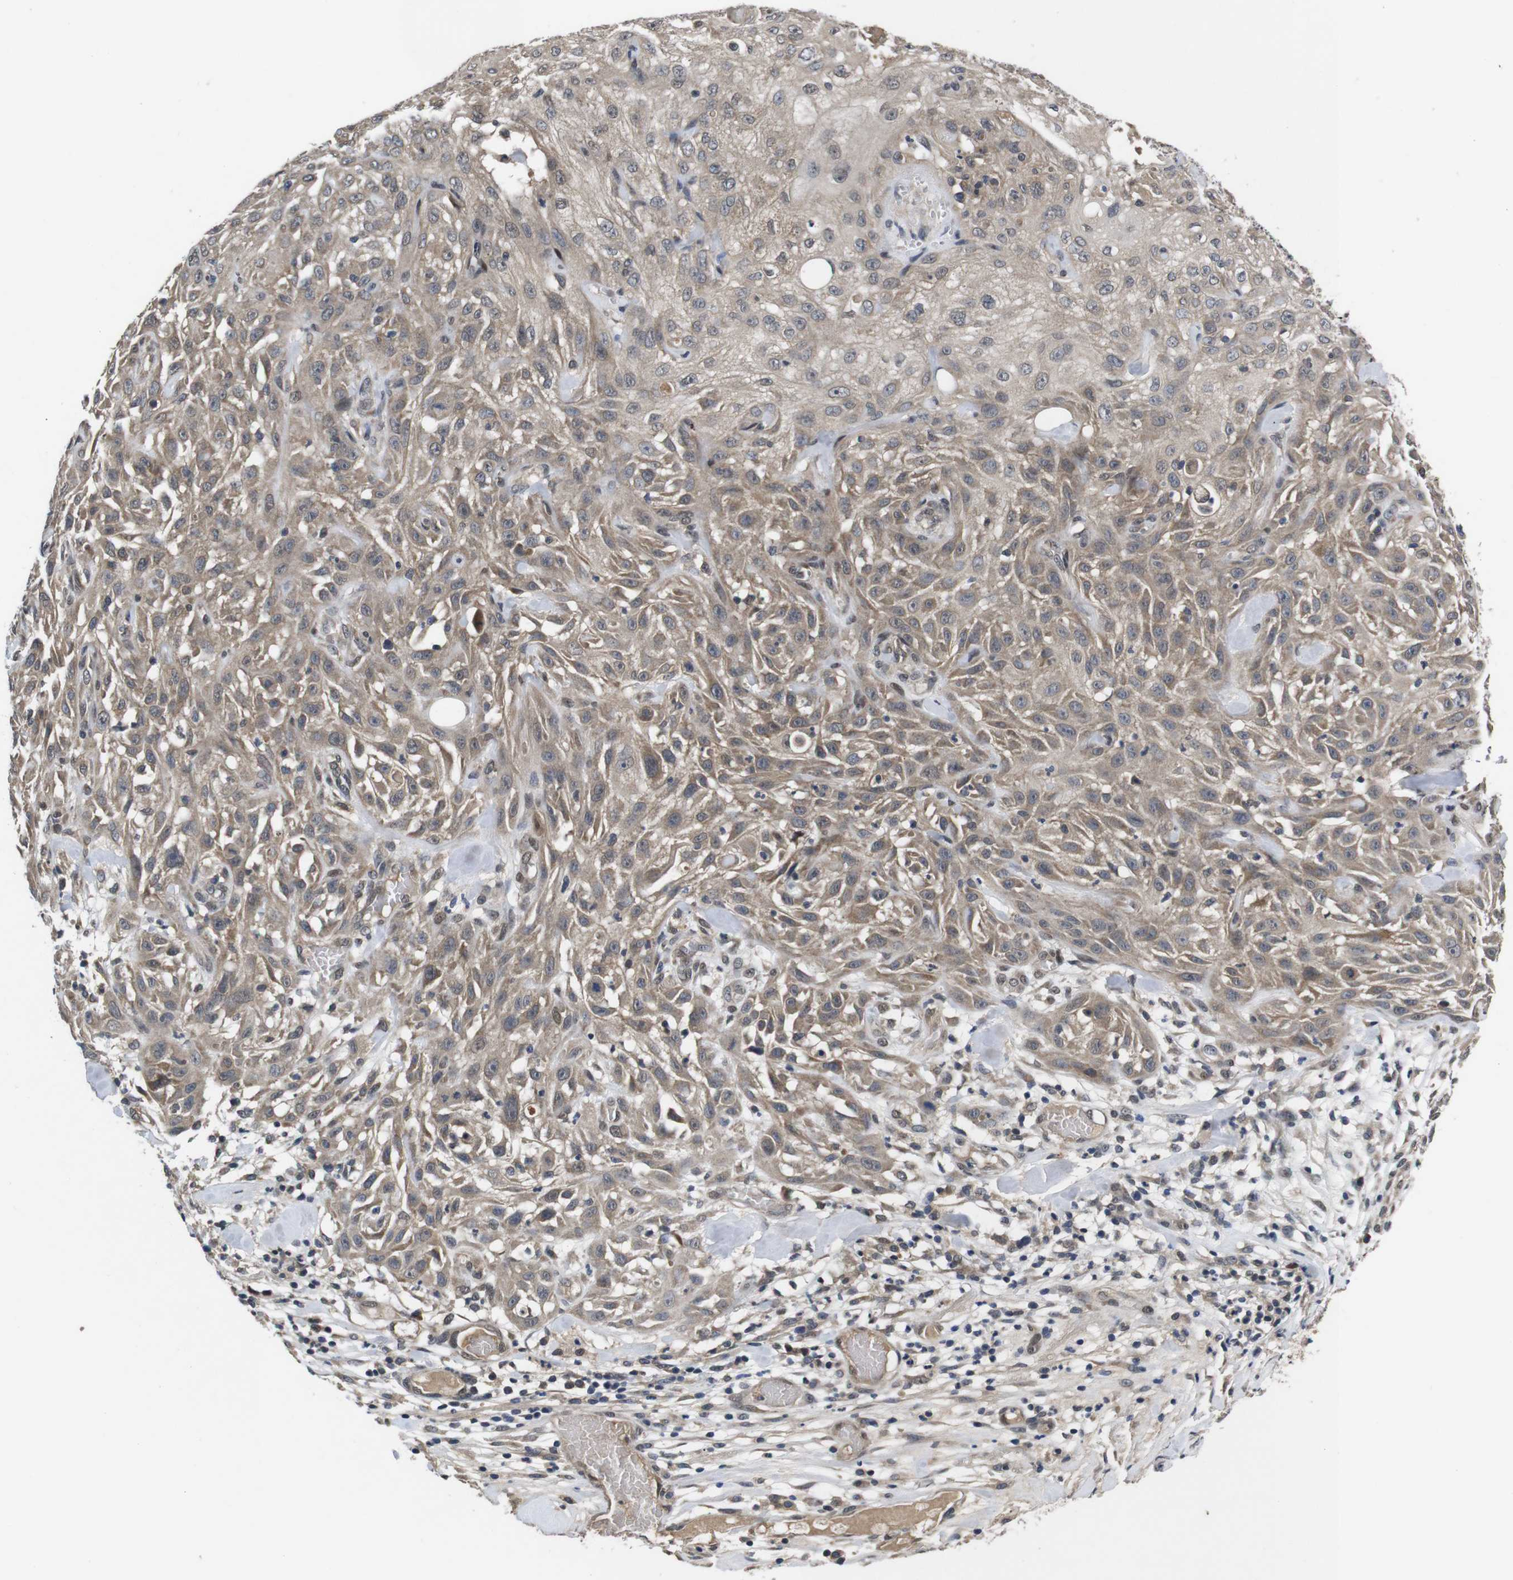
{"staining": {"intensity": "weak", "quantity": ">75%", "location": "cytoplasmic/membranous"}, "tissue": "skin cancer", "cell_type": "Tumor cells", "image_type": "cancer", "snomed": [{"axis": "morphology", "description": "Squamous cell carcinoma, NOS"}, {"axis": "topography", "description": "Skin"}], "caption": "IHC photomicrograph of neoplastic tissue: skin cancer stained using immunohistochemistry demonstrates low levels of weak protein expression localized specifically in the cytoplasmic/membranous of tumor cells, appearing as a cytoplasmic/membranous brown color.", "gene": "ZBTB46", "patient": {"sex": "male", "age": 75}}